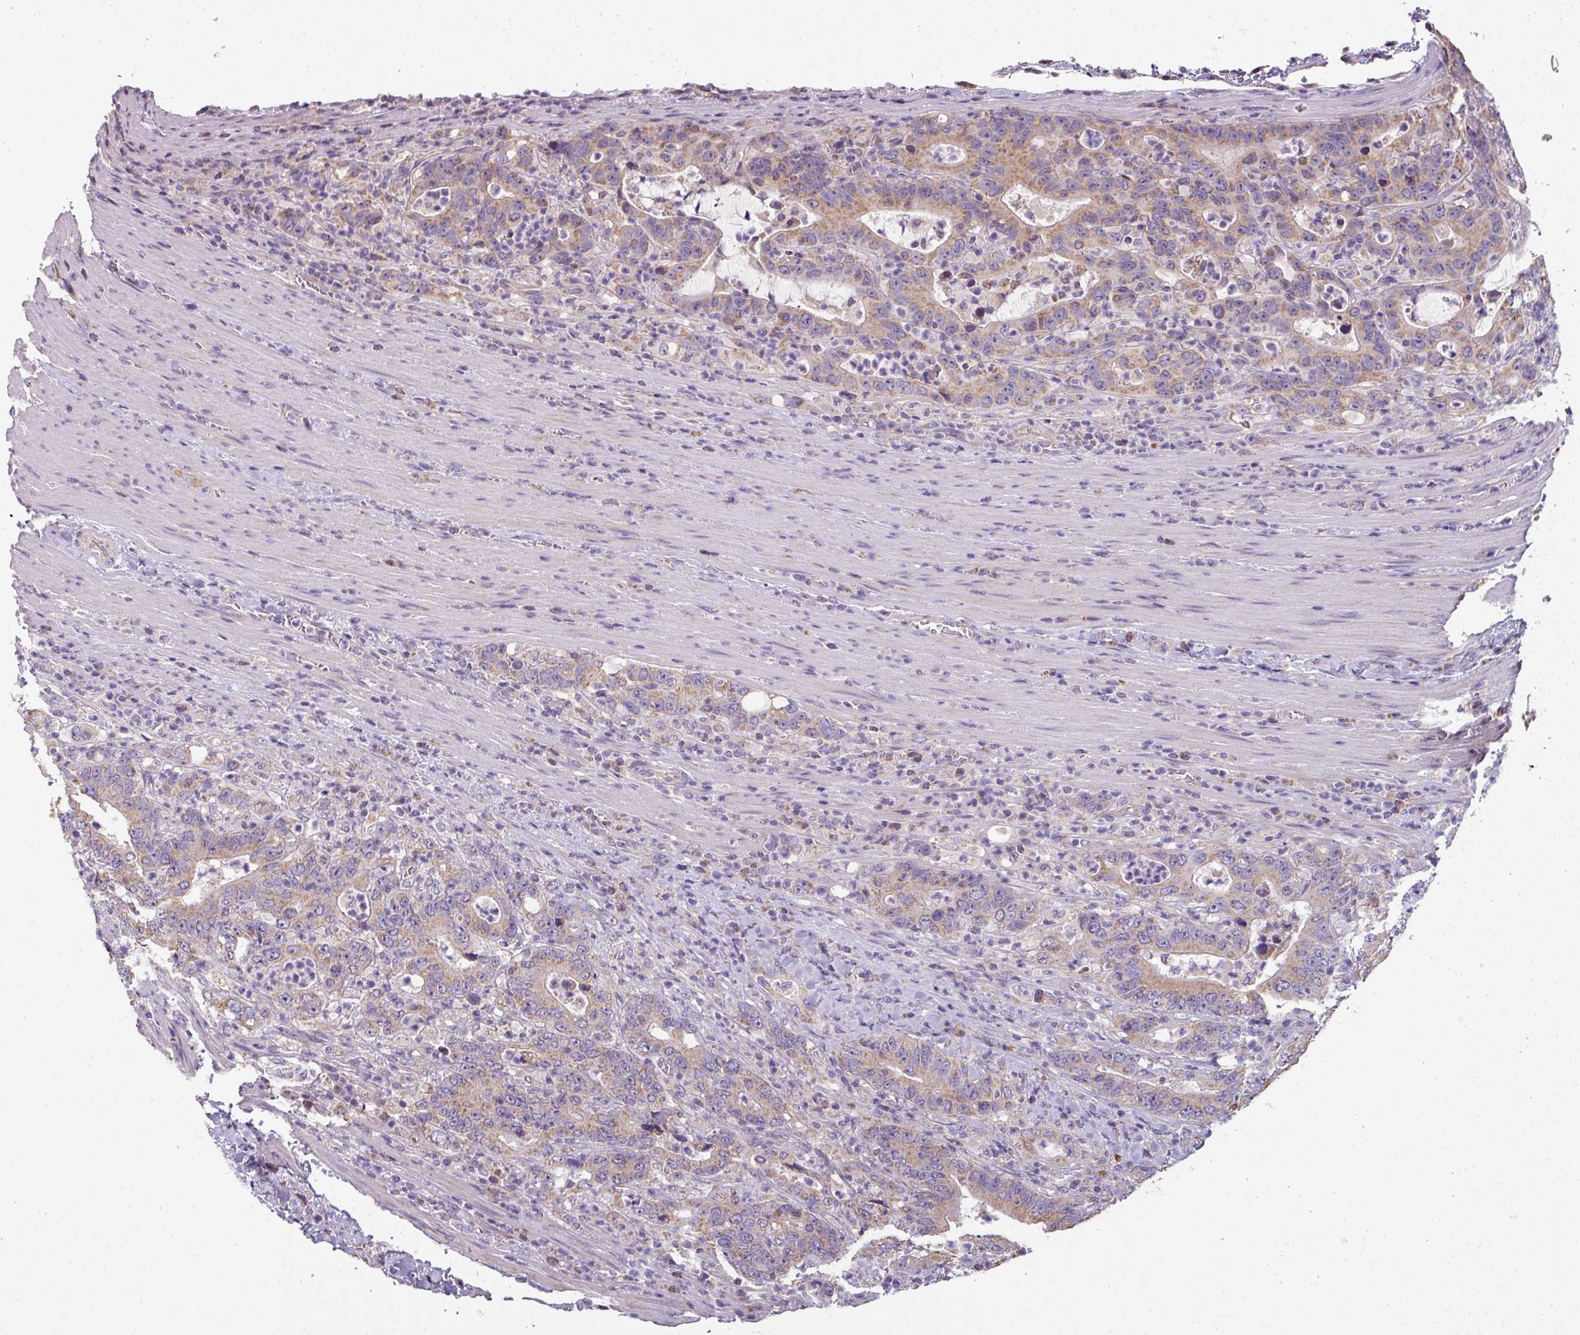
{"staining": {"intensity": "moderate", "quantity": ">75%", "location": "cytoplasmic/membranous"}, "tissue": "colorectal cancer", "cell_type": "Tumor cells", "image_type": "cancer", "snomed": [{"axis": "morphology", "description": "Adenocarcinoma, NOS"}, {"axis": "topography", "description": "Colon"}], "caption": "Moderate cytoplasmic/membranous protein expression is identified in about >75% of tumor cells in colorectal cancer (adenocarcinoma). The staining was performed using DAB, with brown indicating positive protein expression. Nuclei are stained blue with hematoxylin.", "gene": "PALS2", "patient": {"sex": "female", "age": 75}}